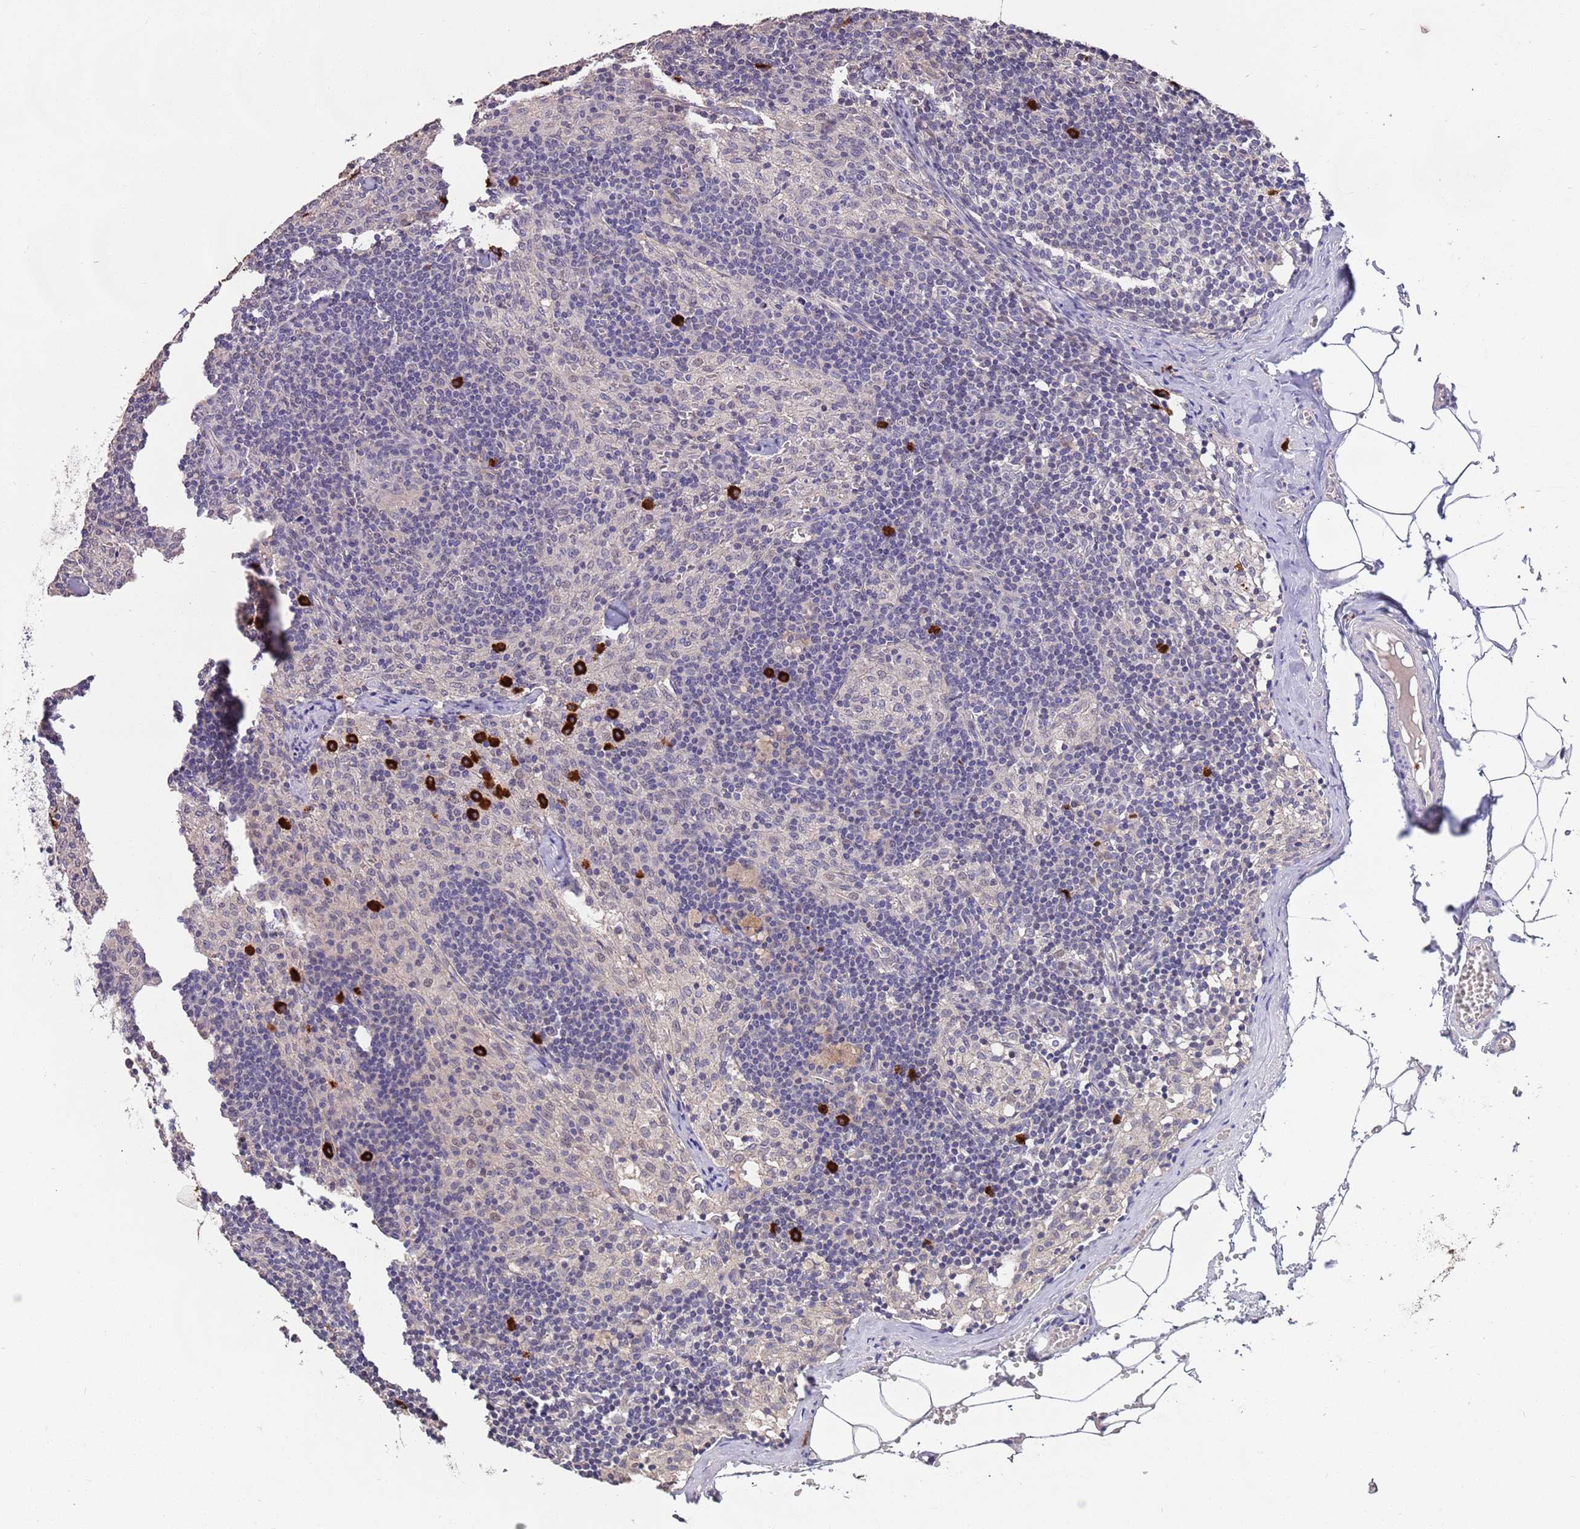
{"staining": {"intensity": "negative", "quantity": "none", "location": "none"}, "tissue": "lymph node", "cell_type": "Germinal center cells", "image_type": "normal", "snomed": [{"axis": "morphology", "description": "Normal tissue, NOS"}, {"axis": "topography", "description": "Lymph node"}], "caption": "High power microscopy photomicrograph of an IHC histopathology image of normal lymph node, revealing no significant expression in germinal center cells. (Stains: DAB (3,3'-diaminobenzidine) IHC with hematoxylin counter stain, Microscopy: brightfield microscopy at high magnification).", "gene": "MARVELD2", "patient": {"sex": "female", "age": 42}}